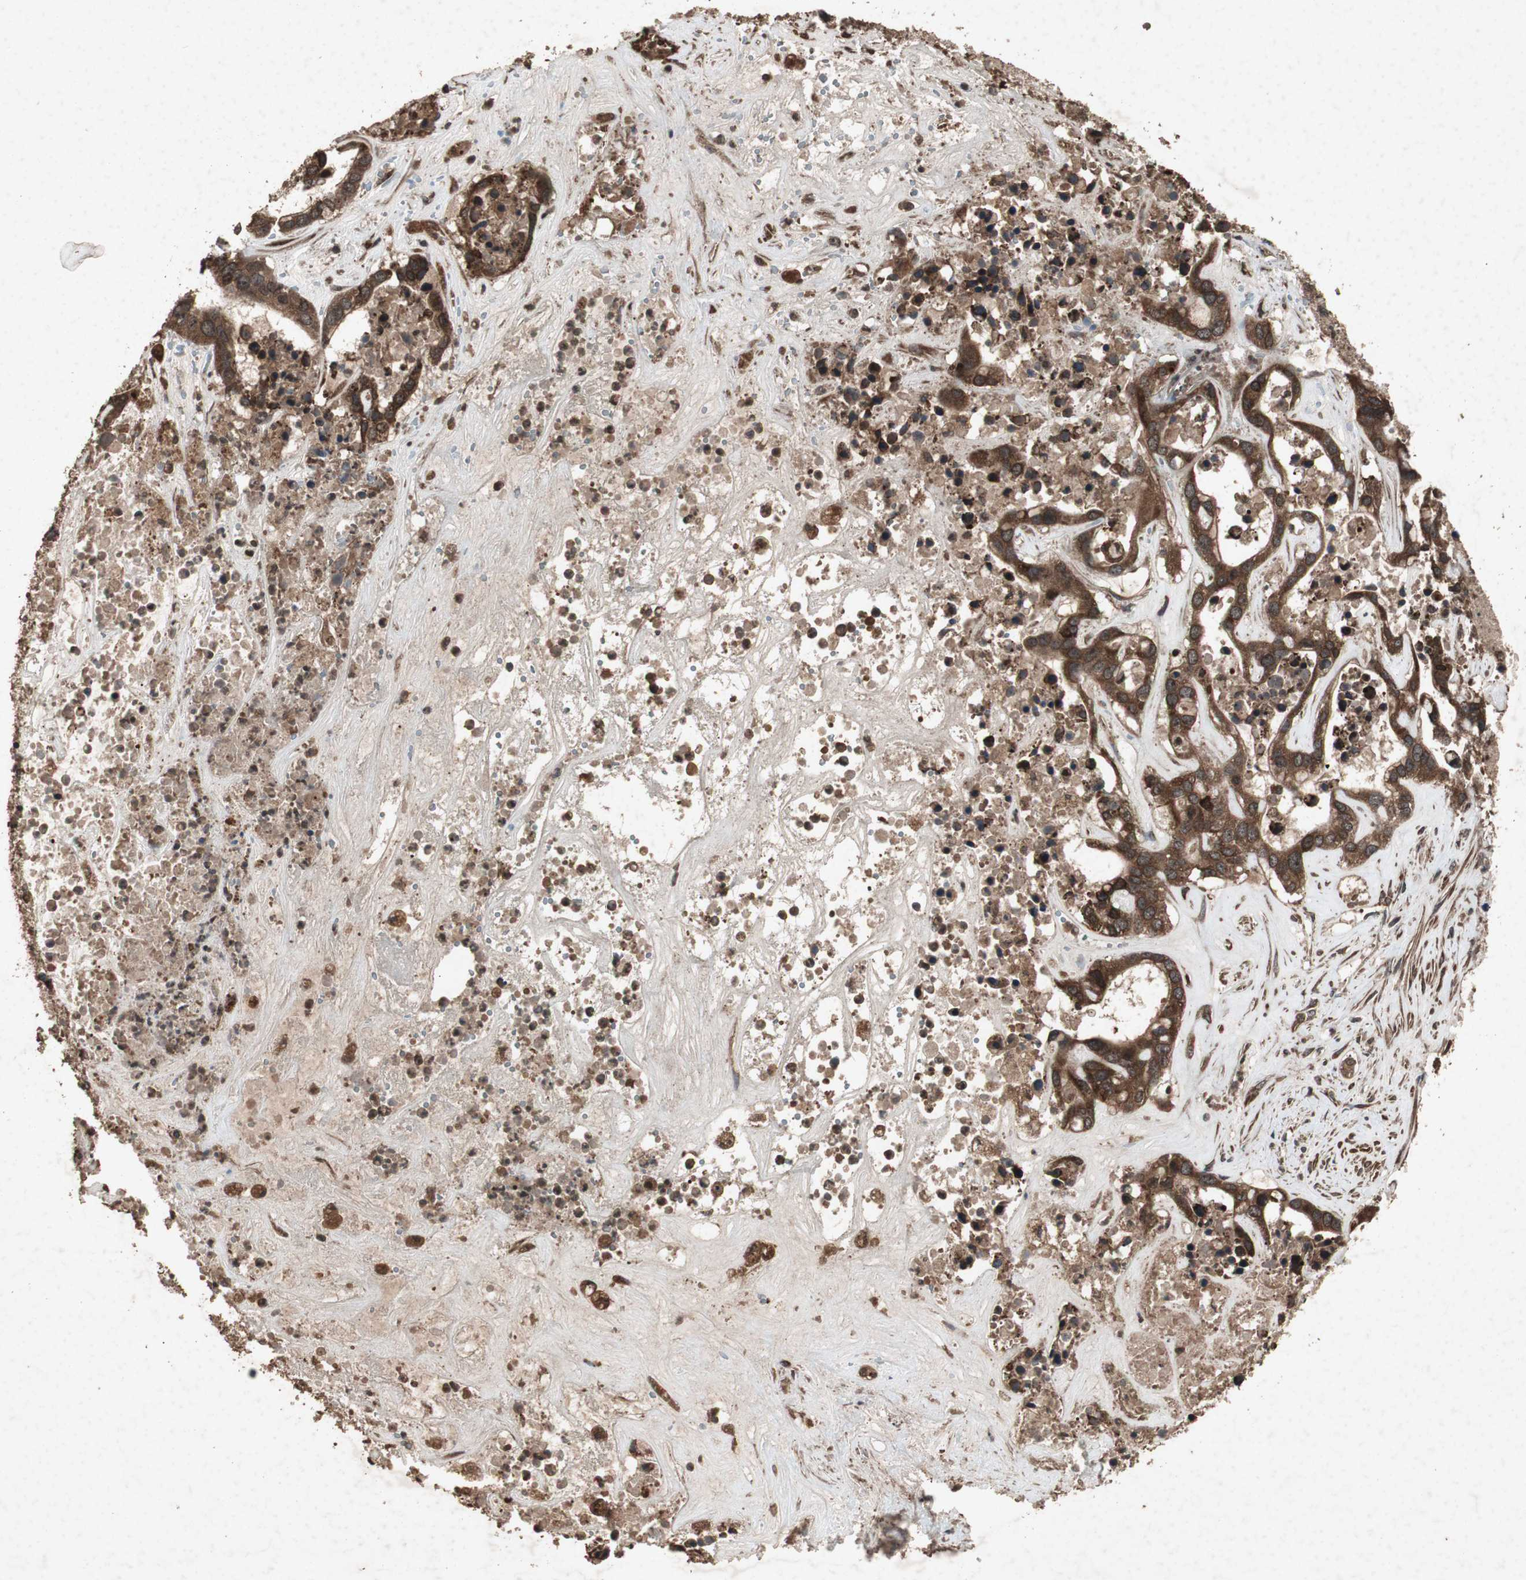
{"staining": {"intensity": "strong", "quantity": ">75%", "location": "cytoplasmic/membranous"}, "tissue": "liver cancer", "cell_type": "Tumor cells", "image_type": "cancer", "snomed": [{"axis": "morphology", "description": "Cholangiocarcinoma"}, {"axis": "topography", "description": "Liver"}], "caption": "DAB (3,3'-diaminobenzidine) immunohistochemical staining of cholangiocarcinoma (liver) reveals strong cytoplasmic/membranous protein expression in approximately >75% of tumor cells.", "gene": "LAMTOR5", "patient": {"sex": "female", "age": 65}}